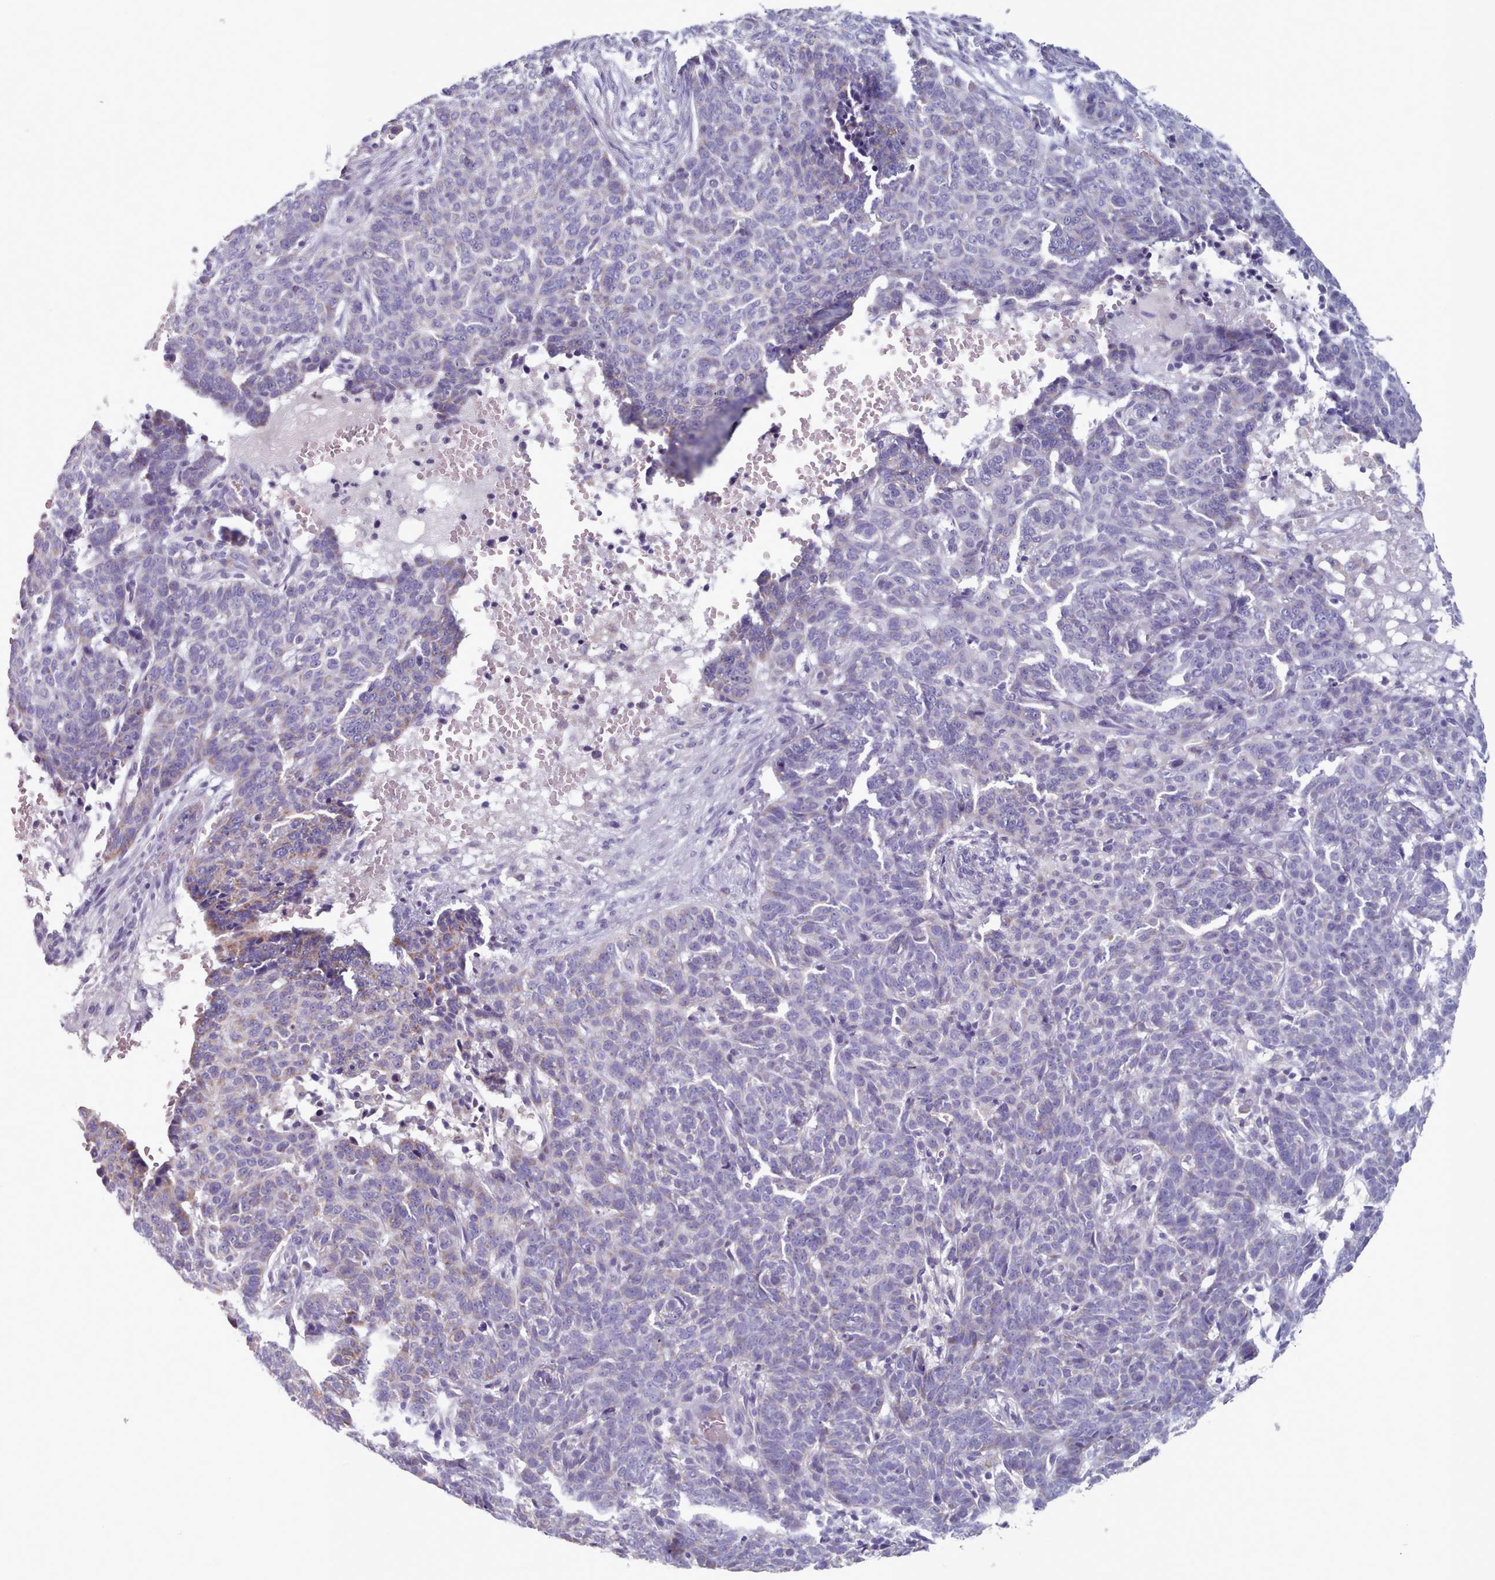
{"staining": {"intensity": "negative", "quantity": "none", "location": "none"}, "tissue": "skin cancer", "cell_type": "Tumor cells", "image_type": "cancer", "snomed": [{"axis": "morphology", "description": "Basal cell carcinoma"}, {"axis": "topography", "description": "Skin"}], "caption": "This micrograph is of skin basal cell carcinoma stained with immunohistochemistry to label a protein in brown with the nuclei are counter-stained blue. There is no expression in tumor cells. The staining was performed using DAB to visualize the protein expression in brown, while the nuclei were stained in blue with hematoxylin (Magnification: 20x).", "gene": "HAO1", "patient": {"sex": "male", "age": 85}}